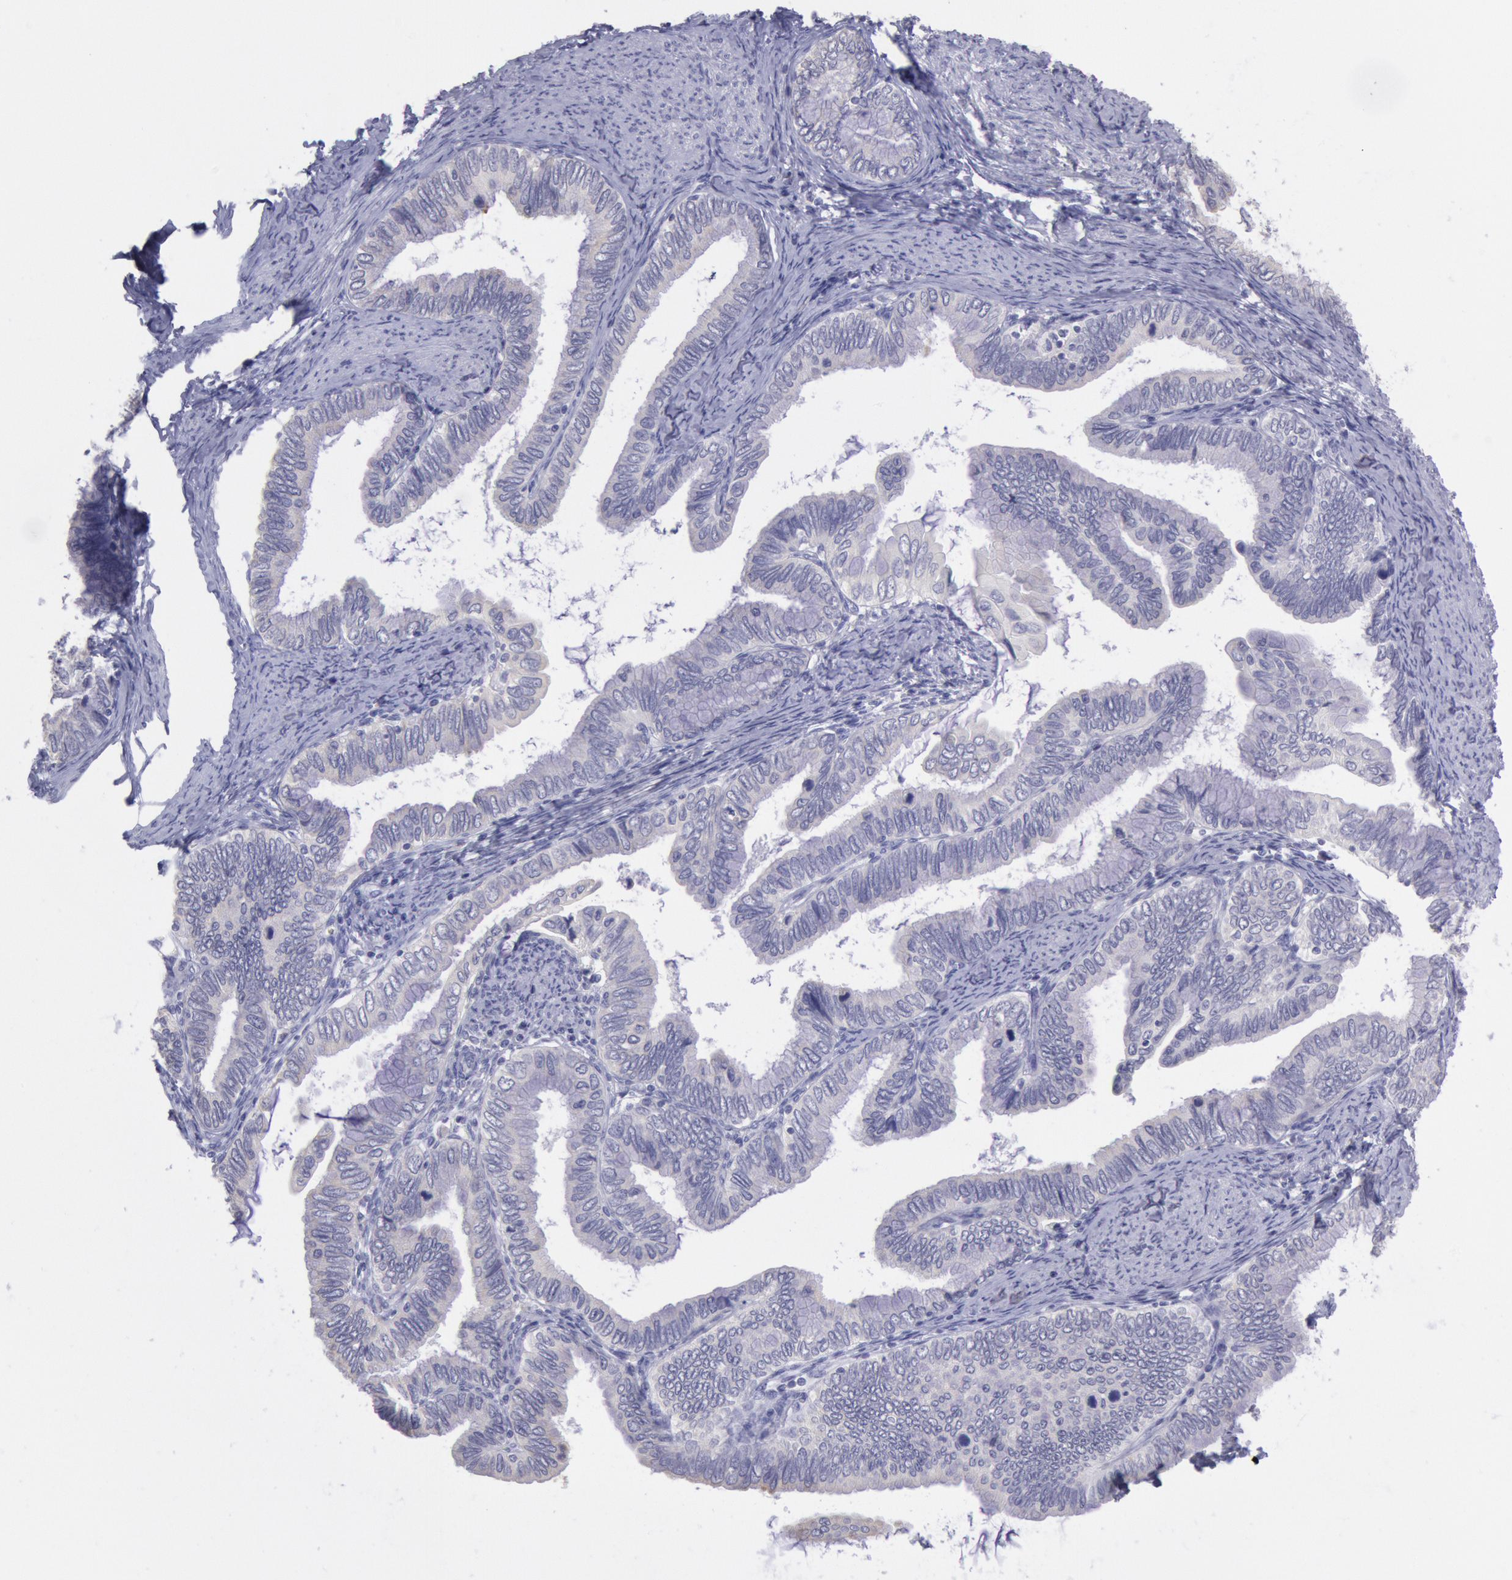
{"staining": {"intensity": "negative", "quantity": "none", "location": "none"}, "tissue": "cervical cancer", "cell_type": "Tumor cells", "image_type": "cancer", "snomed": [{"axis": "morphology", "description": "Adenocarcinoma, NOS"}, {"axis": "topography", "description": "Cervix"}], "caption": "Image shows no protein staining in tumor cells of cervical cancer tissue.", "gene": "MYH7", "patient": {"sex": "female", "age": 49}}